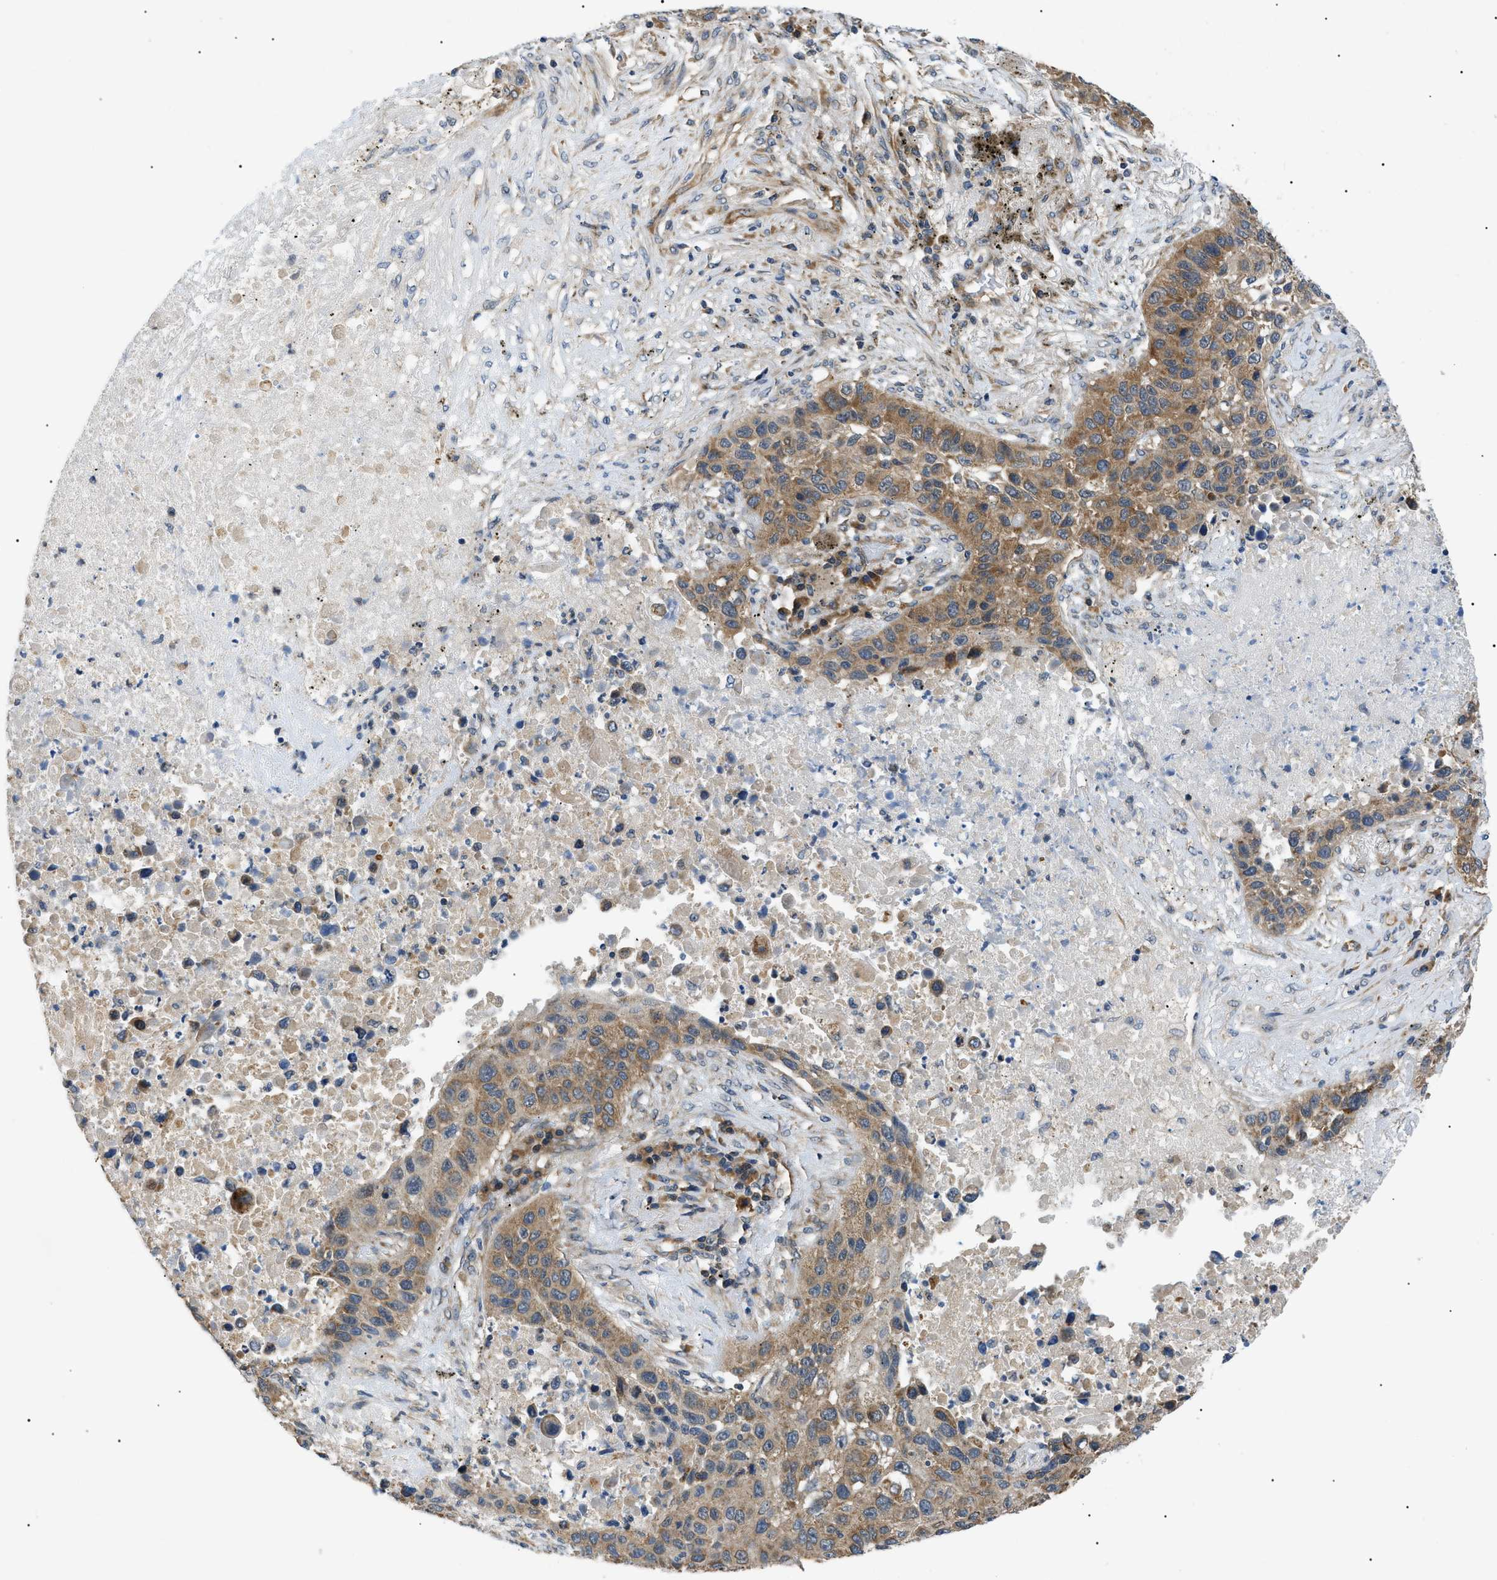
{"staining": {"intensity": "strong", "quantity": ">75%", "location": "cytoplasmic/membranous"}, "tissue": "lung cancer", "cell_type": "Tumor cells", "image_type": "cancer", "snomed": [{"axis": "morphology", "description": "Squamous cell carcinoma, NOS"}, {"axis": "topography", "description": "Lung"}], "caption": "Lung cancer (squamous cell carcinoma) was stained to show a protein in brown. There is high levels of strong cytoplasmic/membranous expression in approximately >75% of tumor cells. The protein is stained brown, and the nuclei are stained in blue (DAB IHC with brightfield microscopy, high magnification).", "gene": "SRPK1", "patient": {"sex": "male", "age": 57}}